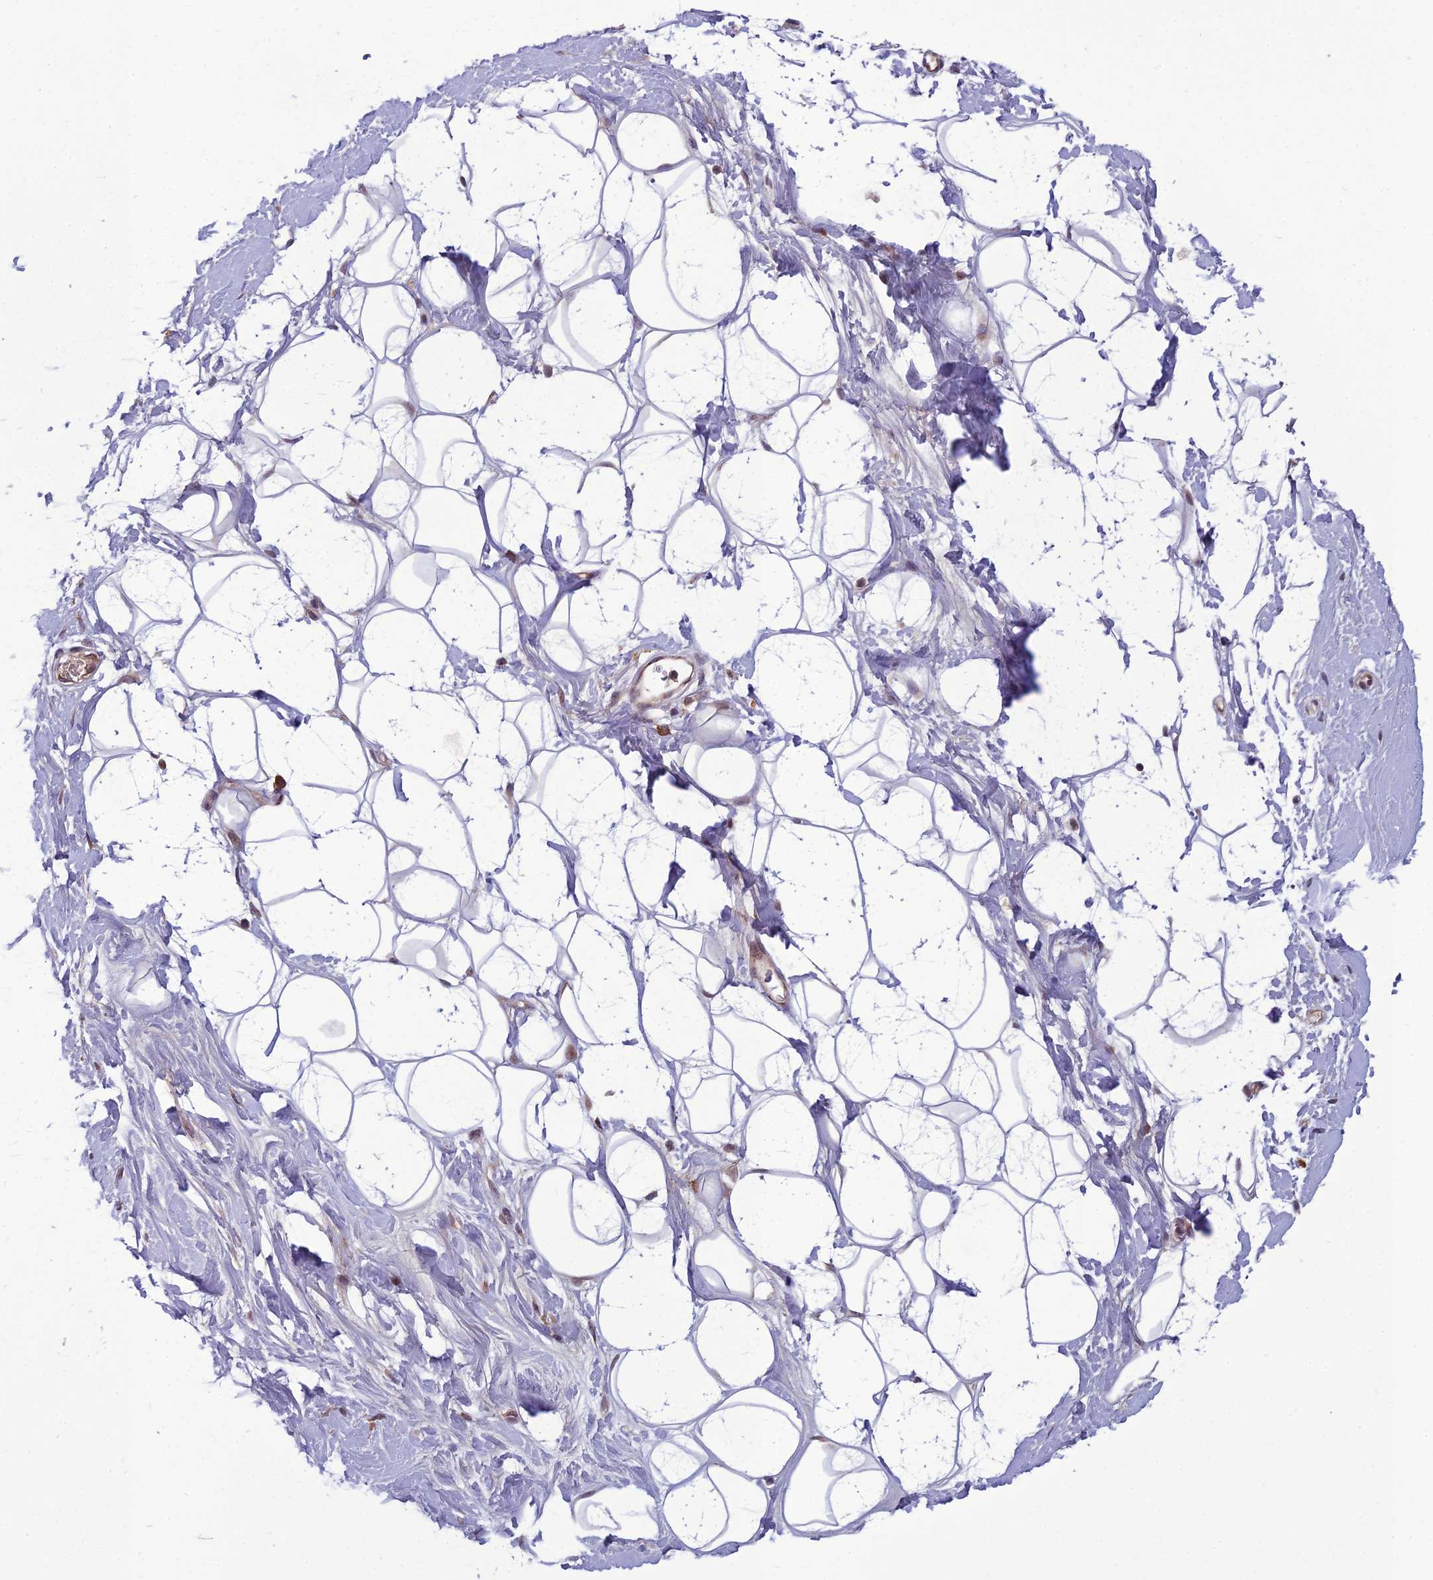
{"staining": {"intensity": "negative", "quantity": "none", "location": "none"}, "tissue": "adipose tissue", "cell_type": "Adipocytes", "image_type": "normal", "snomed": [{"axis": "morphology", "description": "Normal tissue, NOS"}, {"axis": "topography", "description": "Breast"}], "caption": "High magnification brightfield microscopy of benign adipose tissue stained with DAB (3,3'-diaminobenzidine) (brown) and counterstained with hematoxylin (blue): adipocytes show no significant expression. Nuclei are stained in blue.", "gene": "FBRS", "patient": {"sex": "female", "age": 26}}